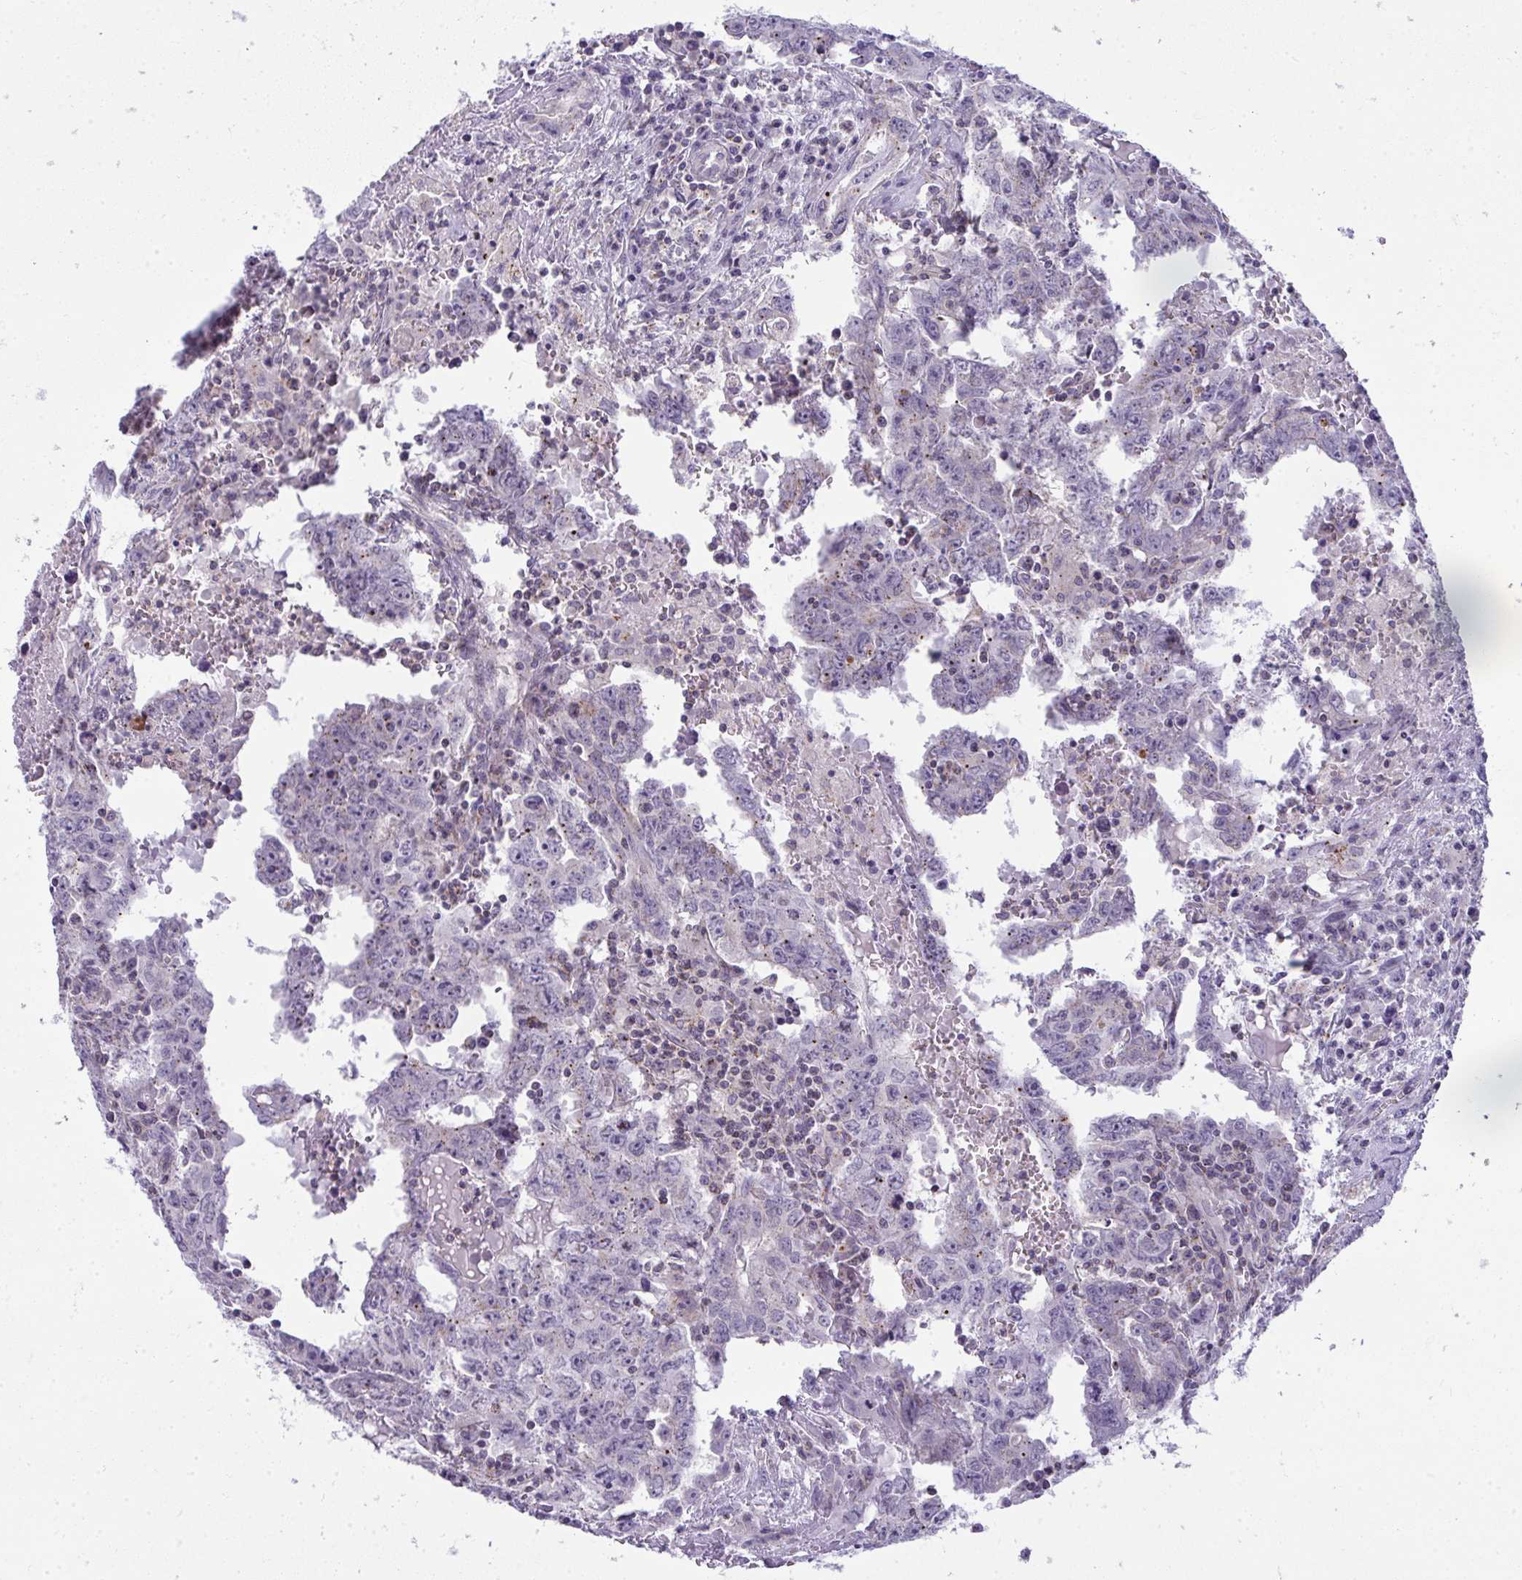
{"staining": {"intensity": "negative", "quantity": "none", "location": "none"}, "tissue": "testis cancer", "cell_type": "Tumor cells", "image_type": "cancer", "snomed": [{"axis": "morphology", "description": "Carcinoma, Embryonal, NOS"}, {"axis": "topography", "description": "Testis"}], "caption": "Protein analysis of testis cancer exhibits no significant positivity in tumor cells.", "gene": "VPS4B", "patient": {"sex": "male", "age": 22}}